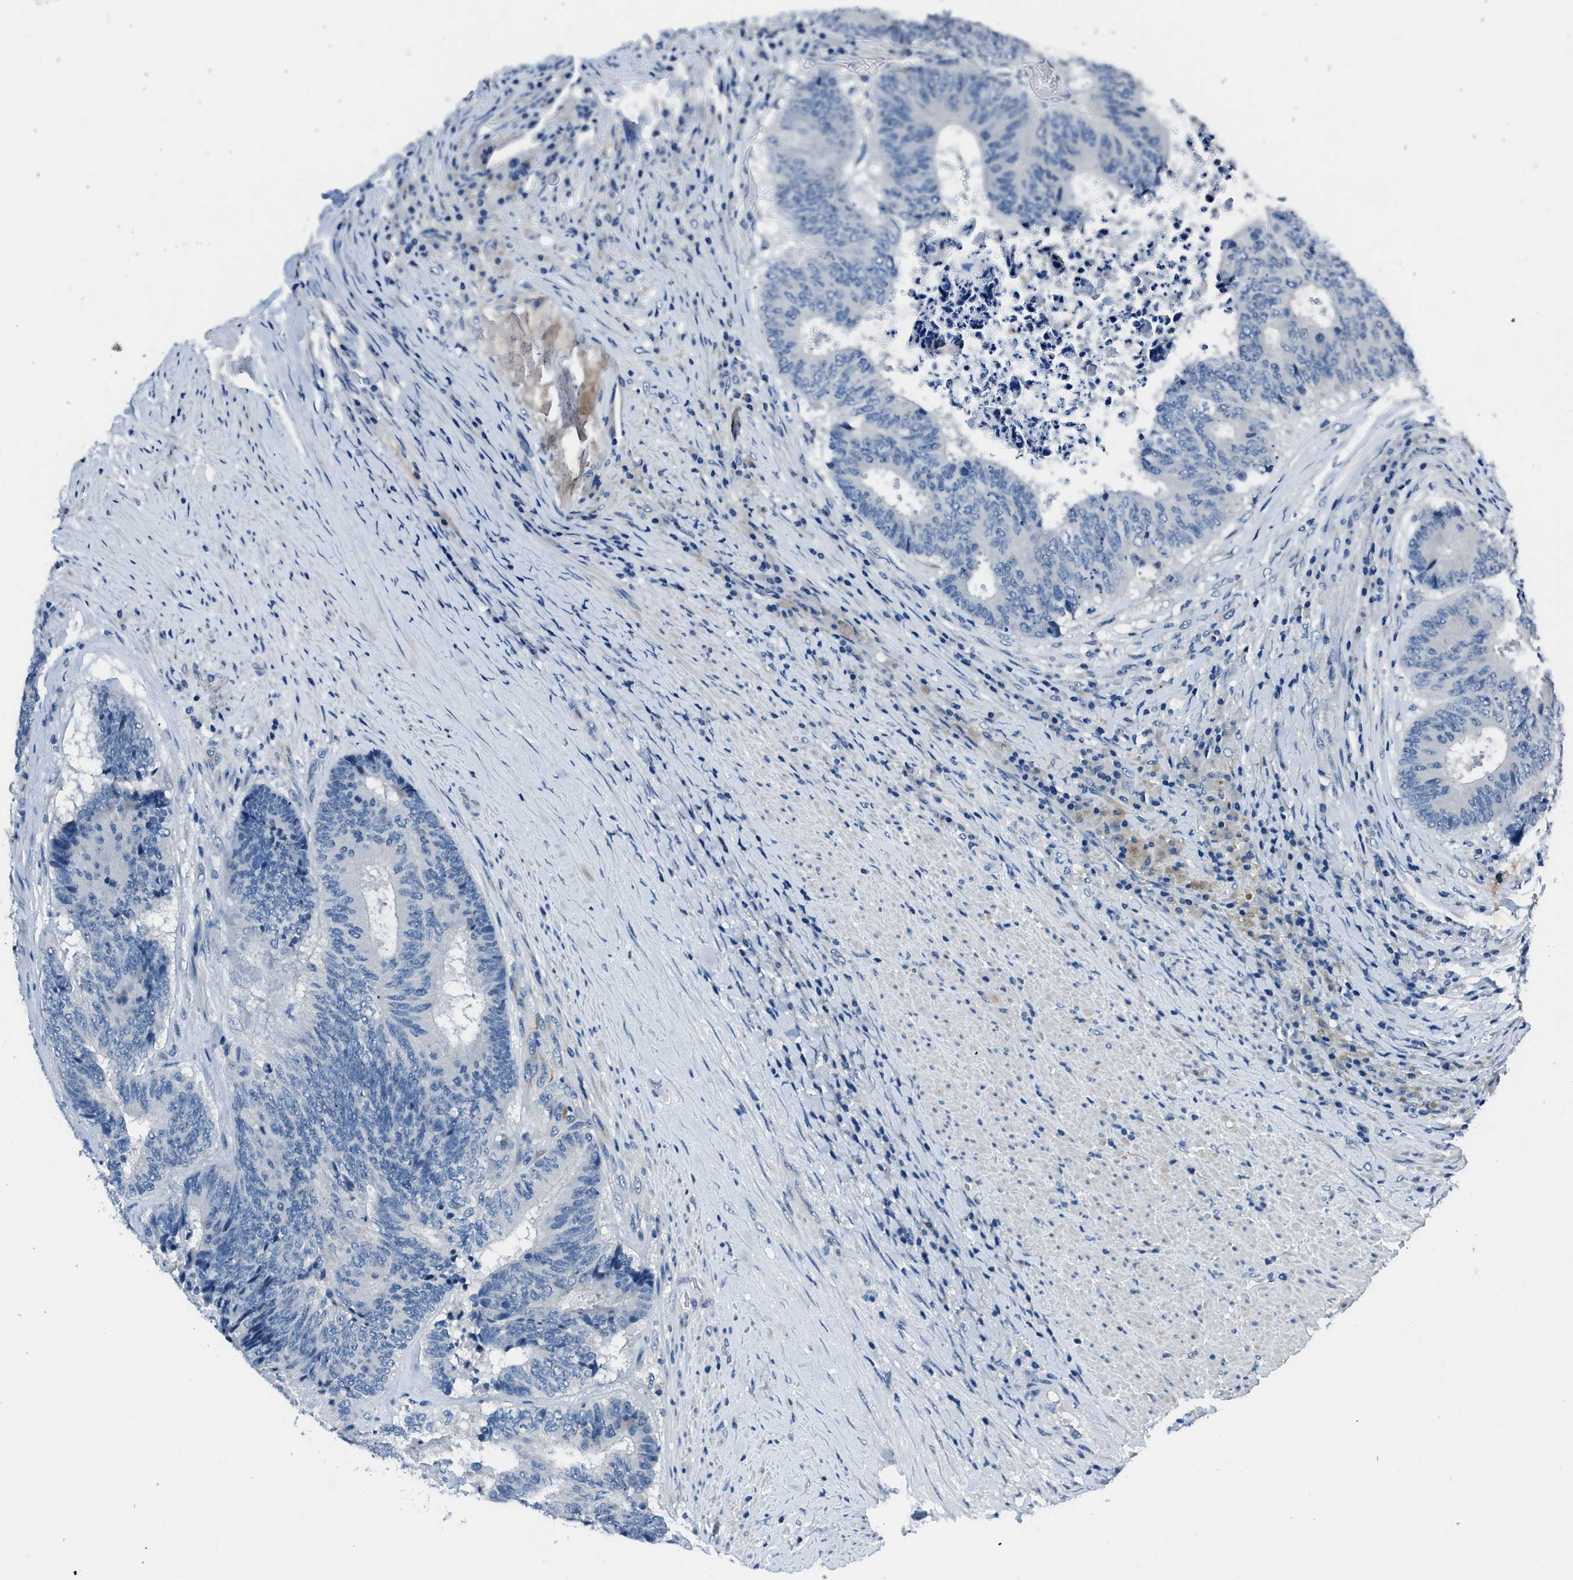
{"staining": {"intensity": "negative", "quantity": "none", "location": "none"}, "tissue": "colorectal cancer", "cell_type": "Tumor cells", "image_type": "cancer", "snomed": [{"axis": "morphology", "description": "Adenocarcinoma, NOS"}, {"axis": "topography", "description": "Rectum"}], "caption": "Image shows no protein staining in tumor cells of colorectal adenocarcinoma tissue. (Immunohistochemistry, brightfield microscopy, high magnification).", "gene": "GJA3", "patient": {"sex": "male", "age": 72}}